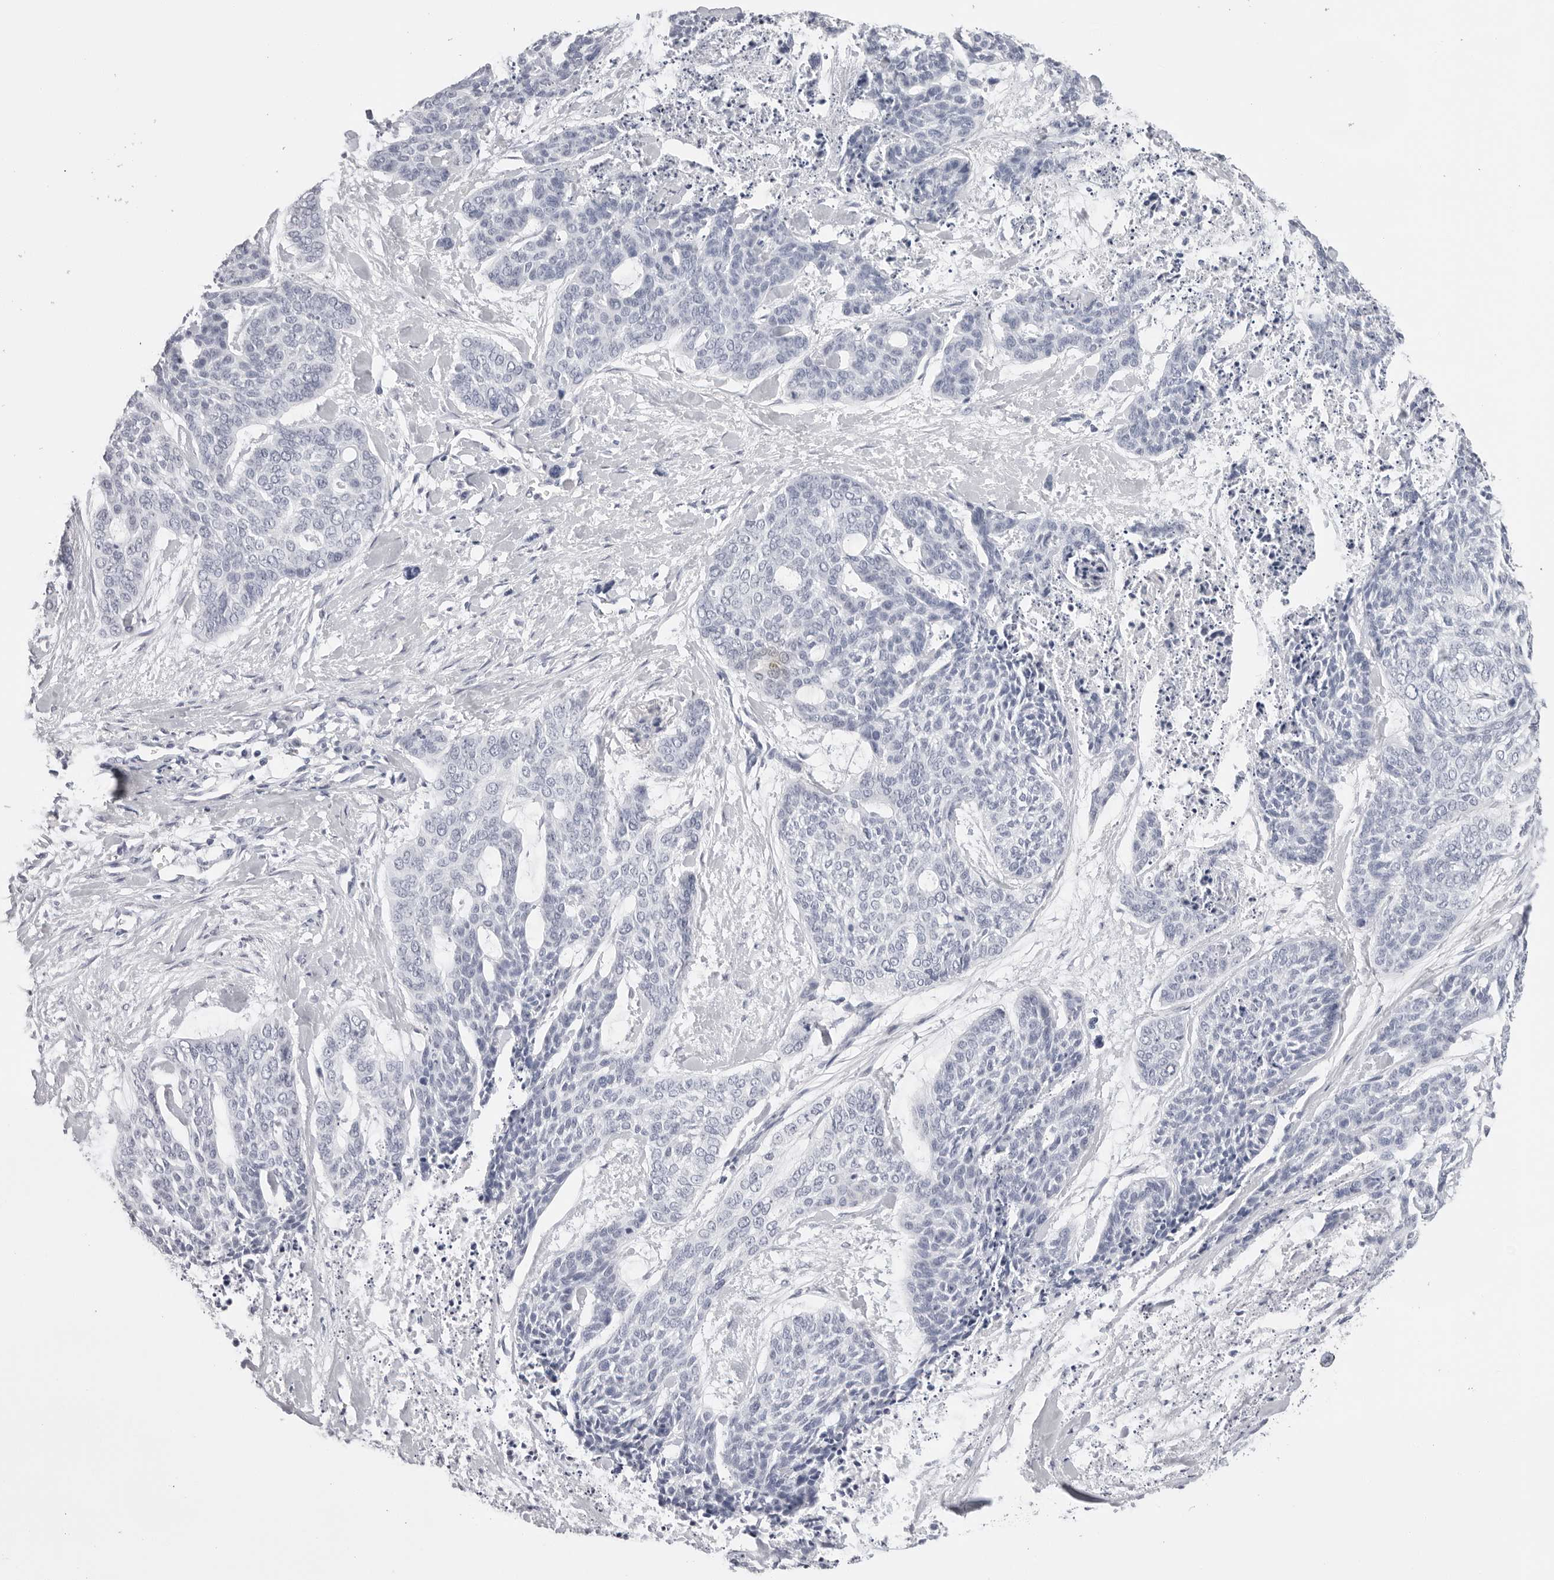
{"staining": {"intensity": "negative", "quantity": "none", "location": "none"}, "tissue": "skin cancer", "cell_type": "Tumor cells", "image_type": "cancer", "snomed": [{"axis": "morphology", "description": "Basal cell carcinoma"}, {"axis": "topography", "description": "Skin"}], "caption": "Basal cell carcinoma (skin) was stained to show a protein in brown. There is no significant expression in tumor cells.", "gene": "CST5", "patient": {"sex": "female", "age": 64}}